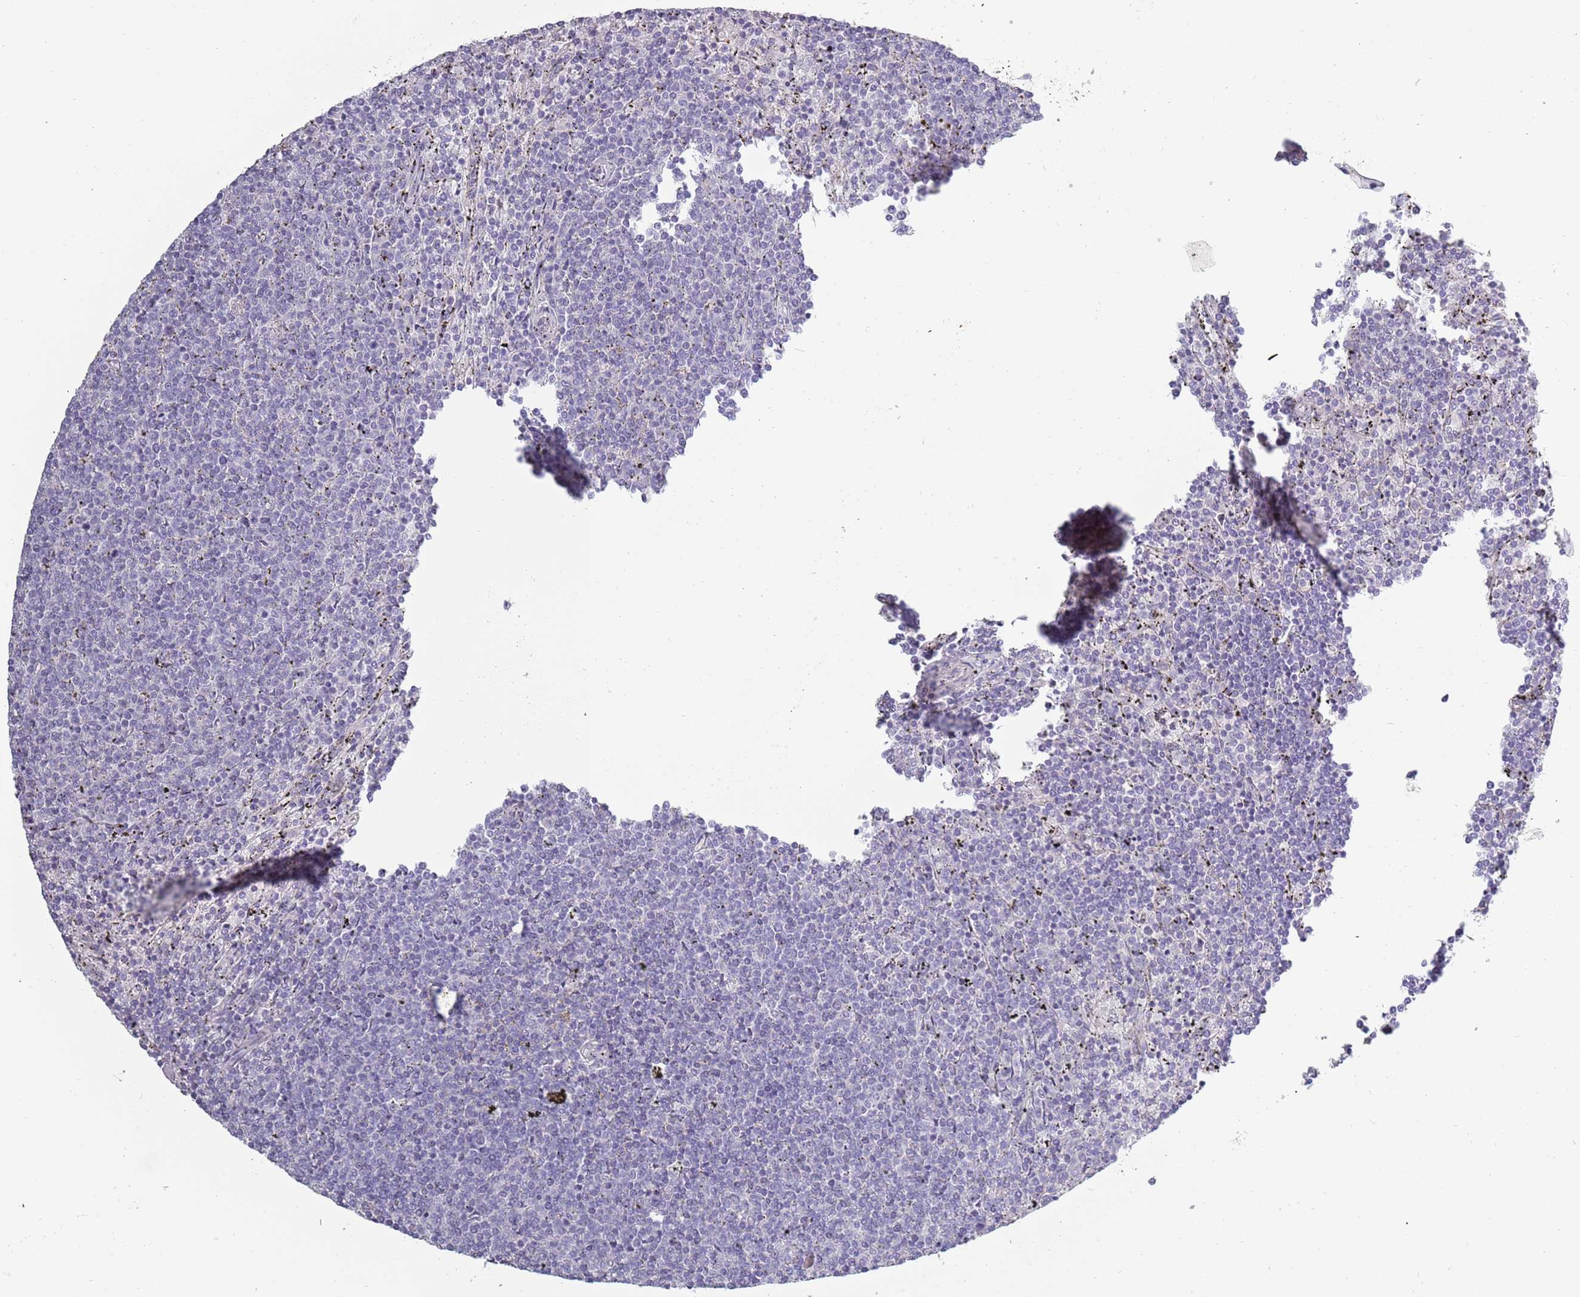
{"staining": {"intensity": "negative", "quantity": "none", "location": "none"}, "tissue": "lymphoma", "cell_type": "Tumor cells", "image_type": "cancer", "snomed": [{"axis": "morphology", "description": "Malignant lymphoma, non-Hodgkin's type, Low grade"}, {"axis": "topography", "description": "Spleen"}], "caption": "DAB immunohistochemical staining of human malignant lymphoma, non-Hodgkin's type (low-grade) exhibits no significant staining in tumor cells.", "gene": "TNFRSF6B", "patient": {"sex": "female", "age": 50}}